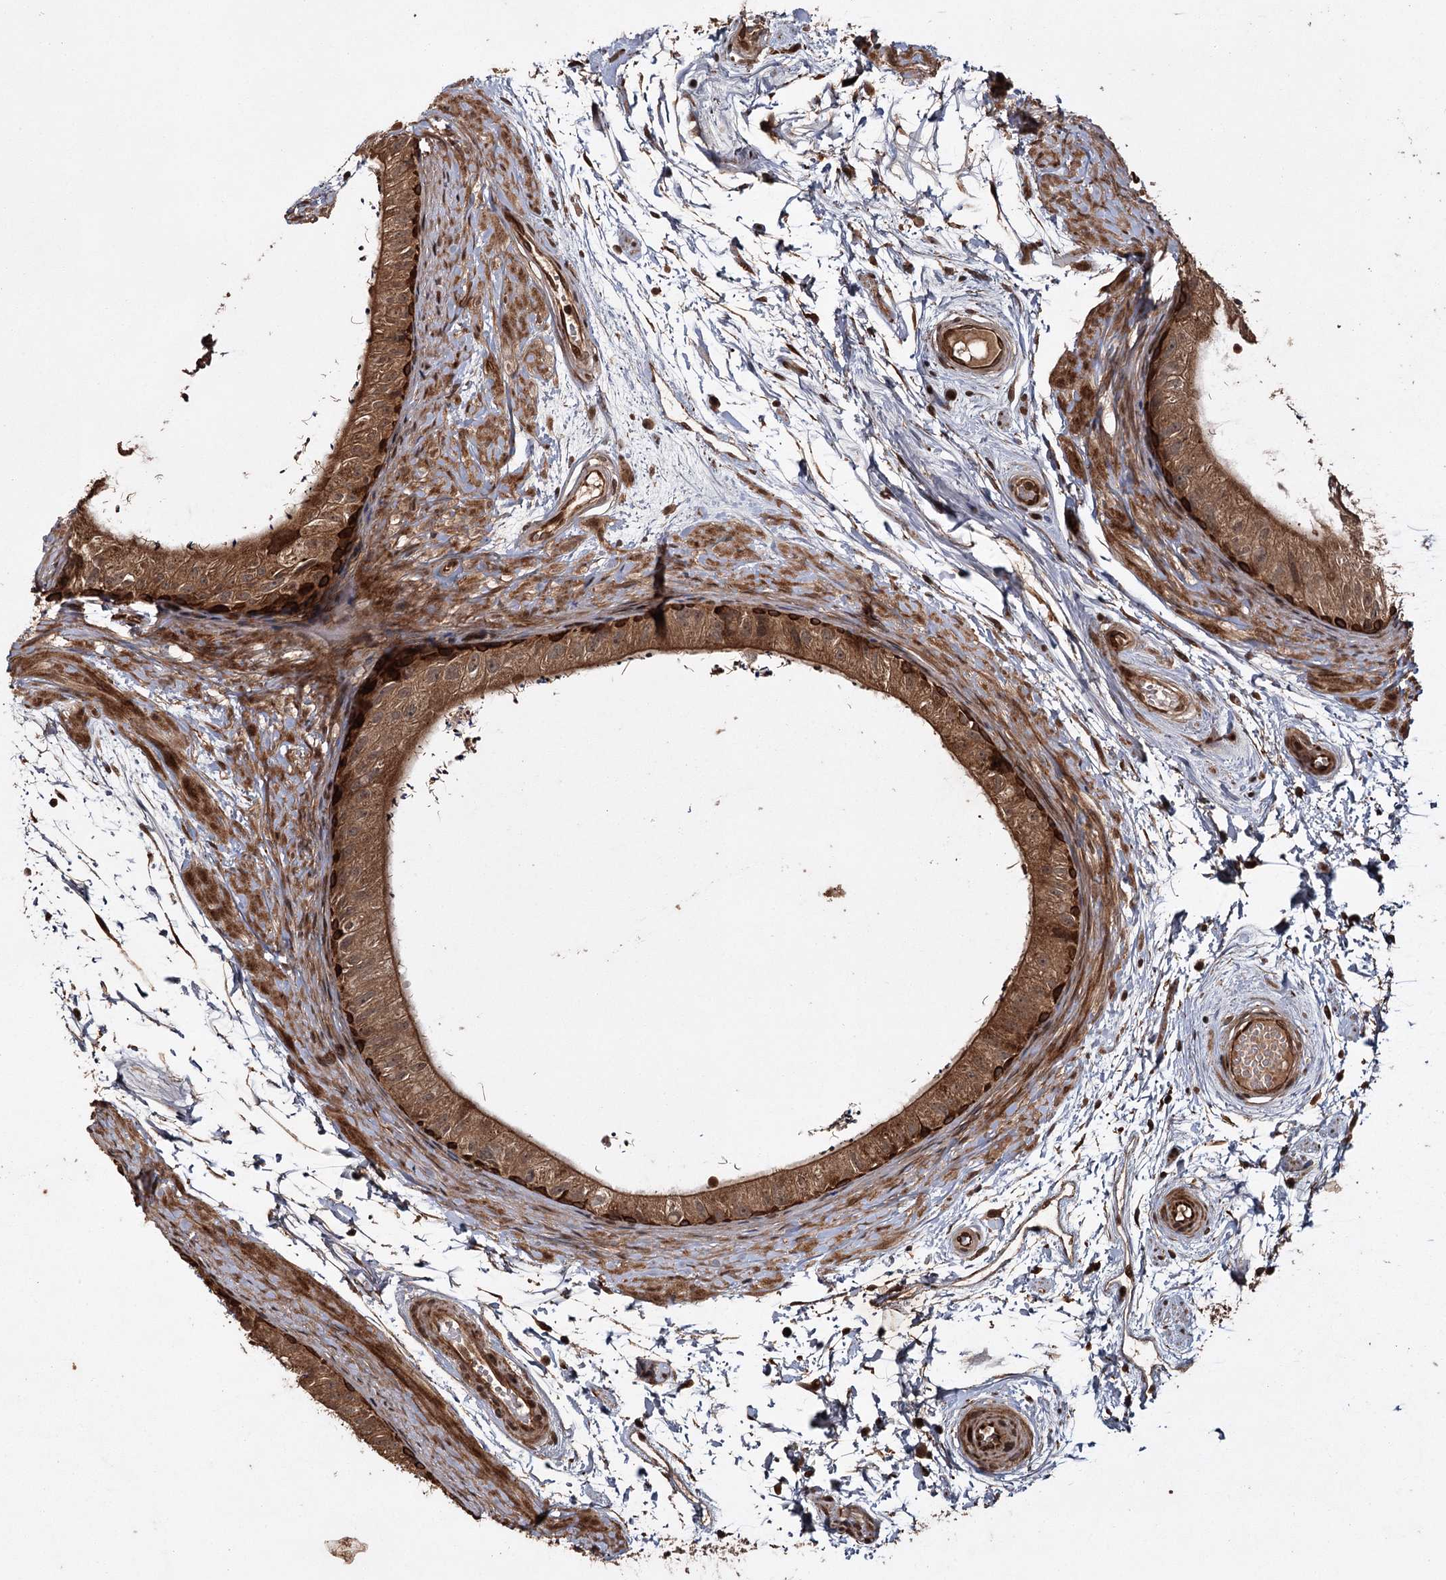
{"staining": {"intensity": "strong", "quantity": ">75%", "location": "cytoplasmic/membranous"}, "tissue": "epididymis", "cell_type": "Glandular cells", "image_type": "normal", "snomed": [{"axis": "morphology", "description": "Normal tissue, NOS"}, {"axis": "topography", "description": "Epididymis"}], "caption": "Brown immunohistochemical staining in benign human epididymis exhibits strong cytoplasmic/membranous expression in approximately >75% of glandular cells.", "gene": "RPAP3", "patient": {"sex": "male", "age": 50}}